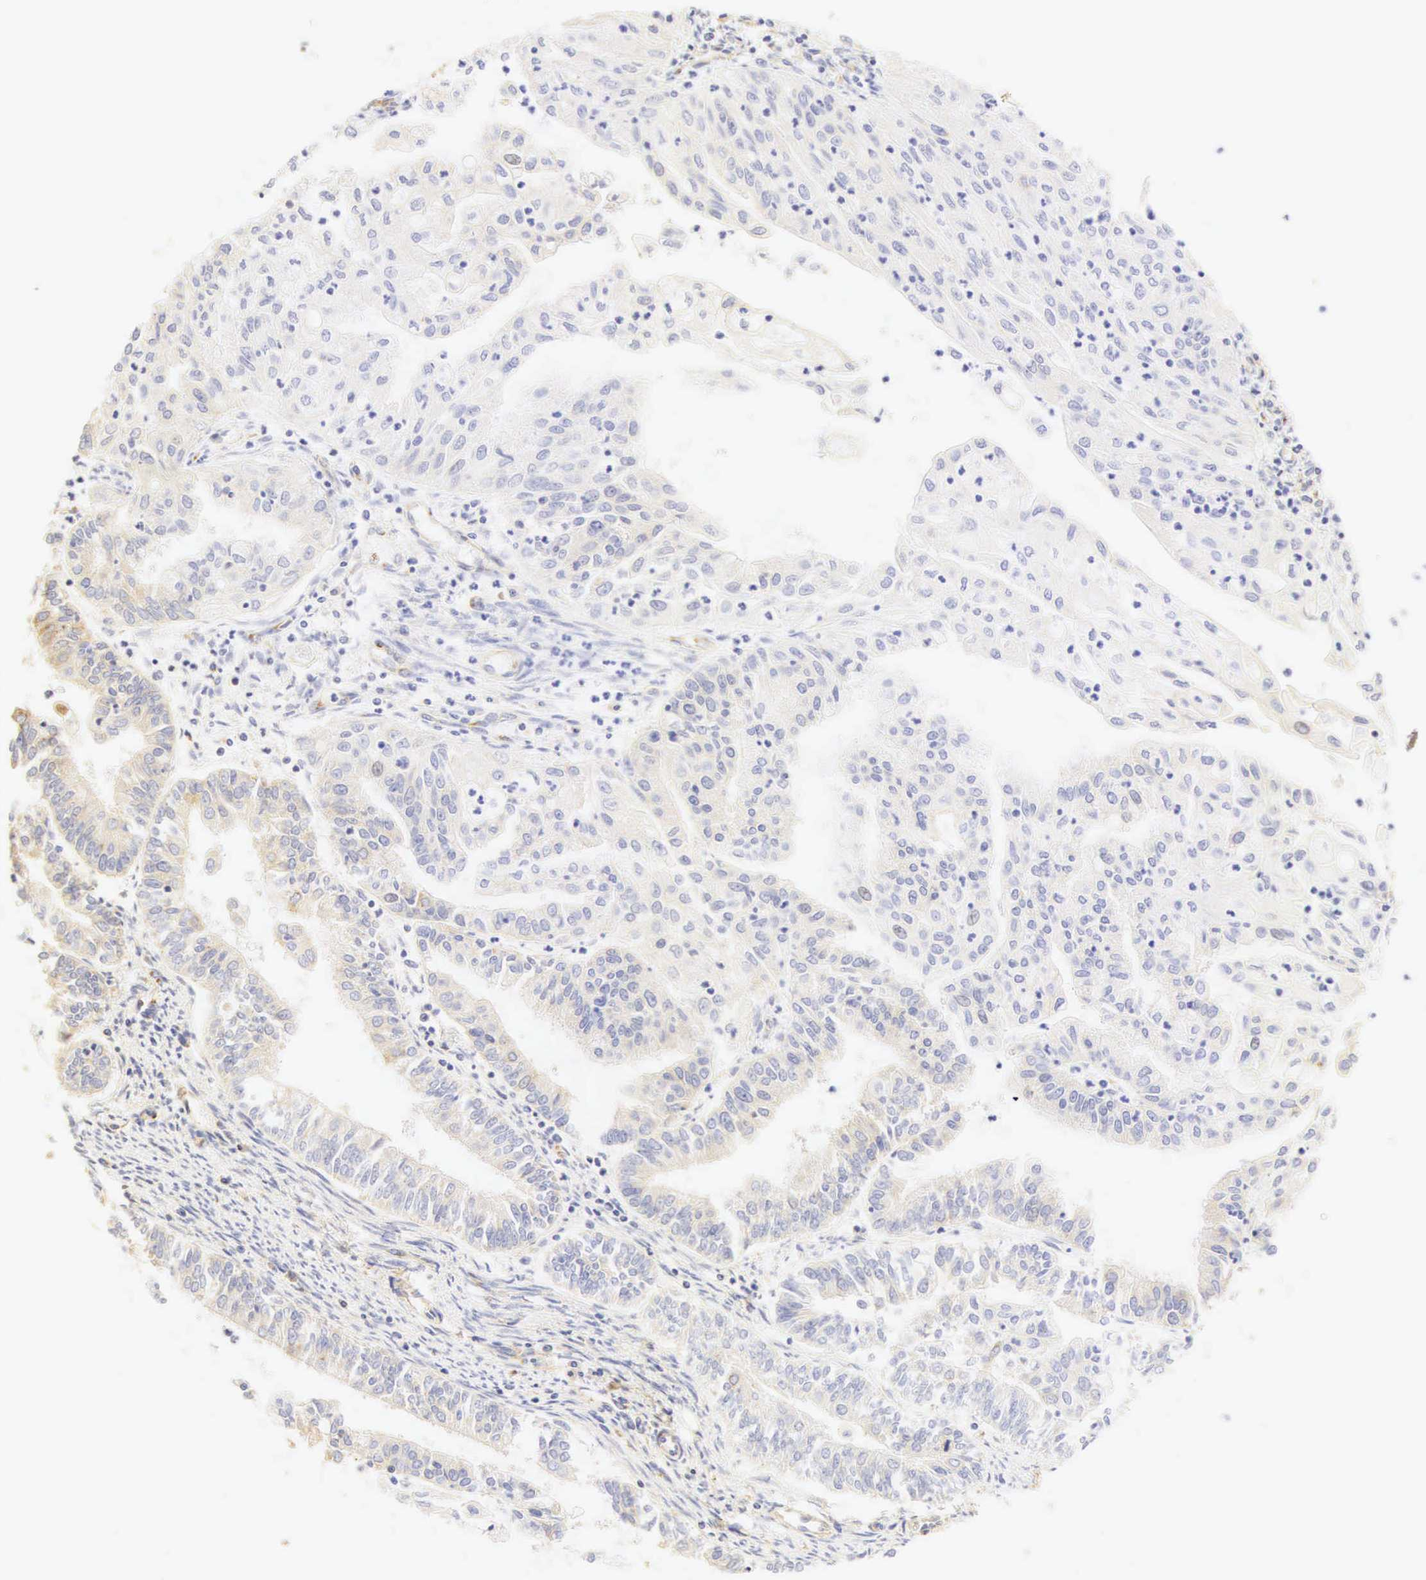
{"staining": {"intensity": "weak", "quantity": "<25%", "location": "cytoplasmic/membranous"}, "tissue": "endometrial cancer", "cell_type": "Tumor cells", "image_type": "cancer", "snomed": [{"axis": "morphology", "description": "Adenocarcinoma, NOS"}, {"axis": "topography", "description": "Endometrium"}], "caption": "Tumor cells show no significant protein staining in endometrial cancer (adenocarcinoma). (Brightfield microscopy of DAB immunohistochemistry (IHC) at high magnification).", "gene": "CD99", "patient": {"sex": "female", "age": 75}}